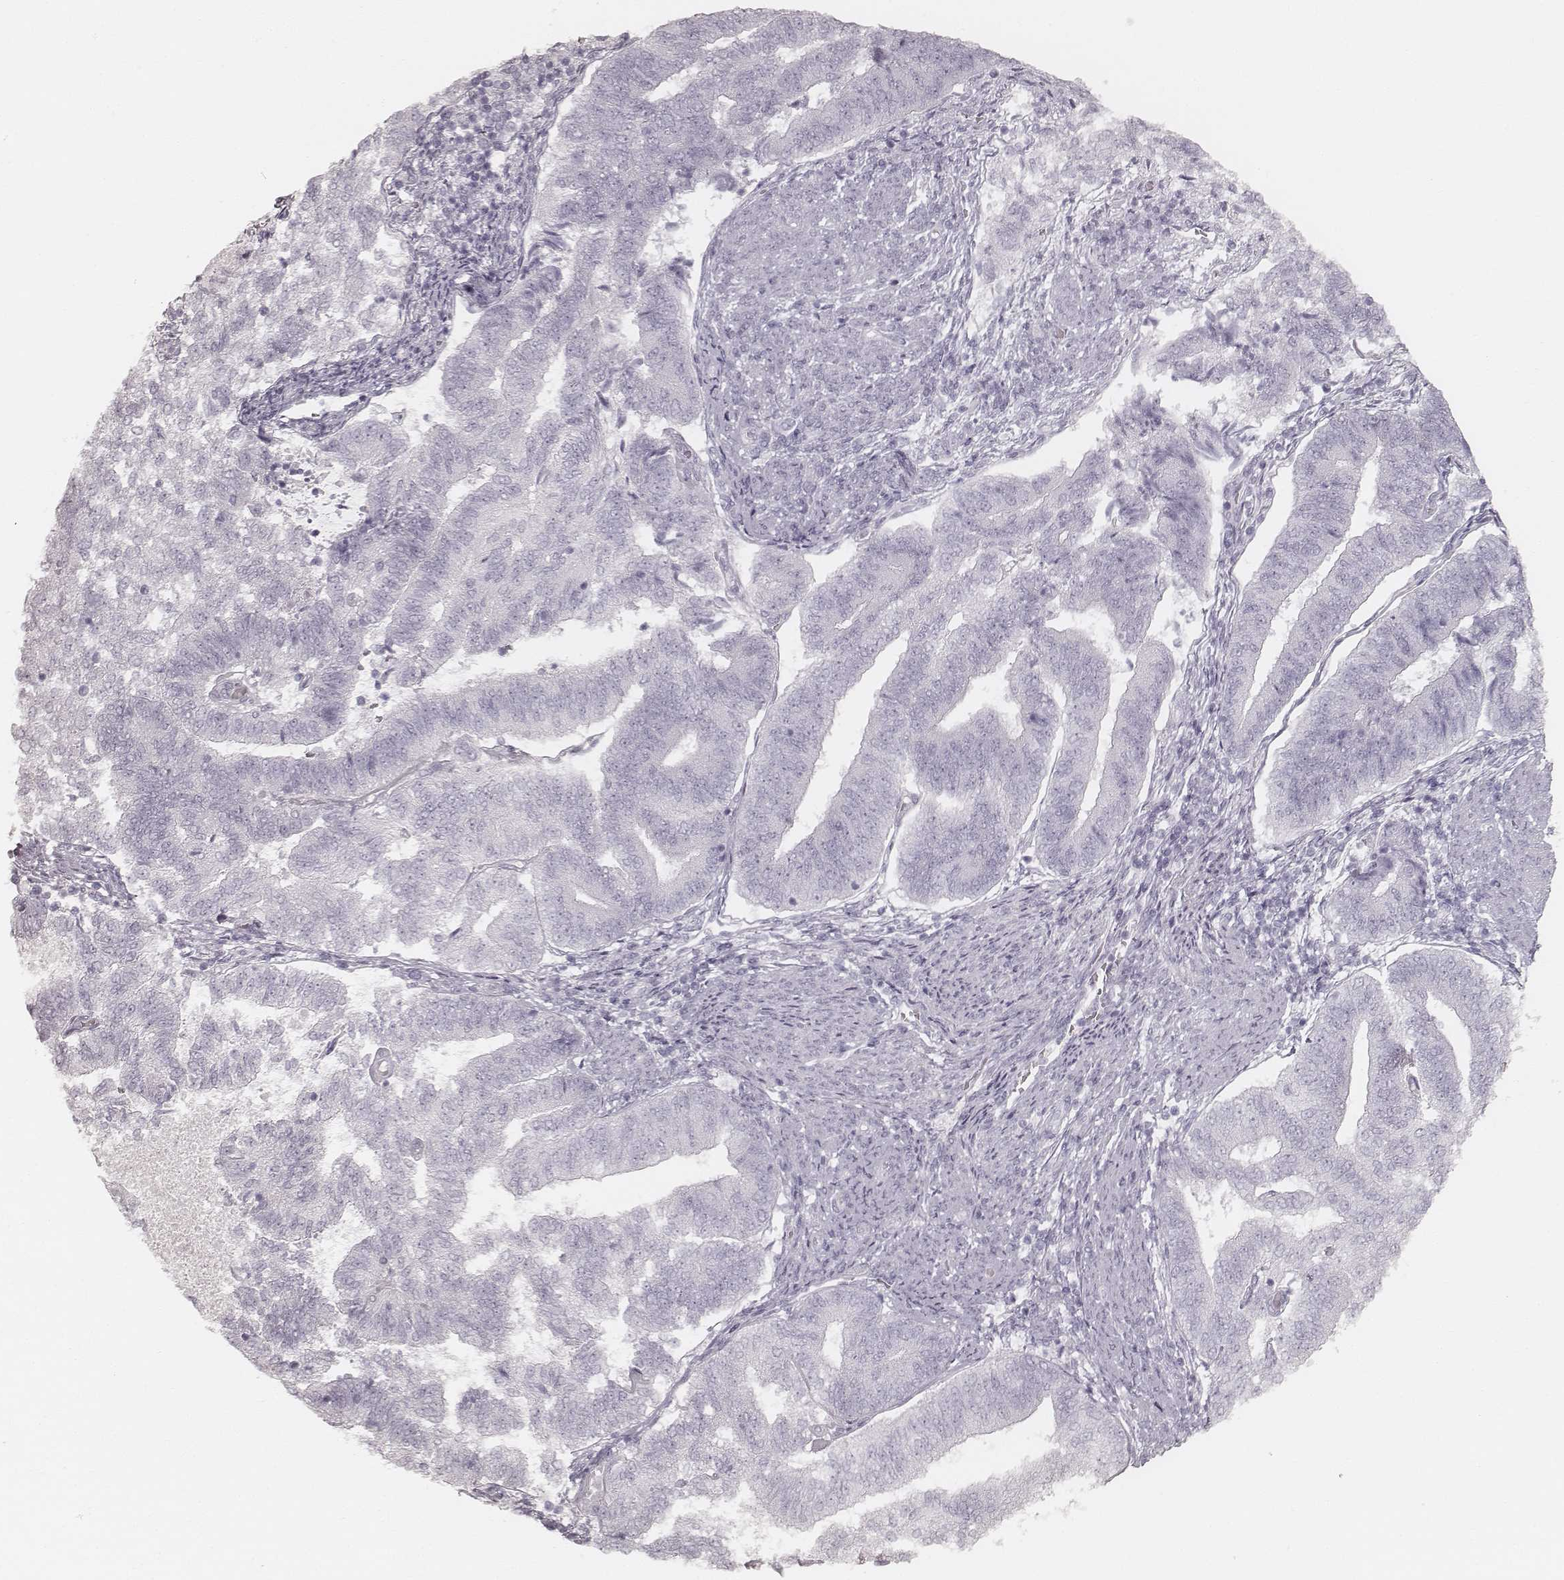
{"staining": {"intensity": "negative", "quantity": "none", "location": "none"}, "tissue": "endometrial cancer", "cell_type": "Tumor cells", "image_type": "cancer", "snomed": [{"axis": "morphology", "description": "Adenocarcinoma, NOS"}, {"axis": "topography", "description": "Endometrium"}], "caption": "Endometrial adenocarcinoma was stained to show a protein in brown. There is no significant staining in tumor cells.", "gene": "KRT34", "patient": {"sex": "female", "age": 65}}